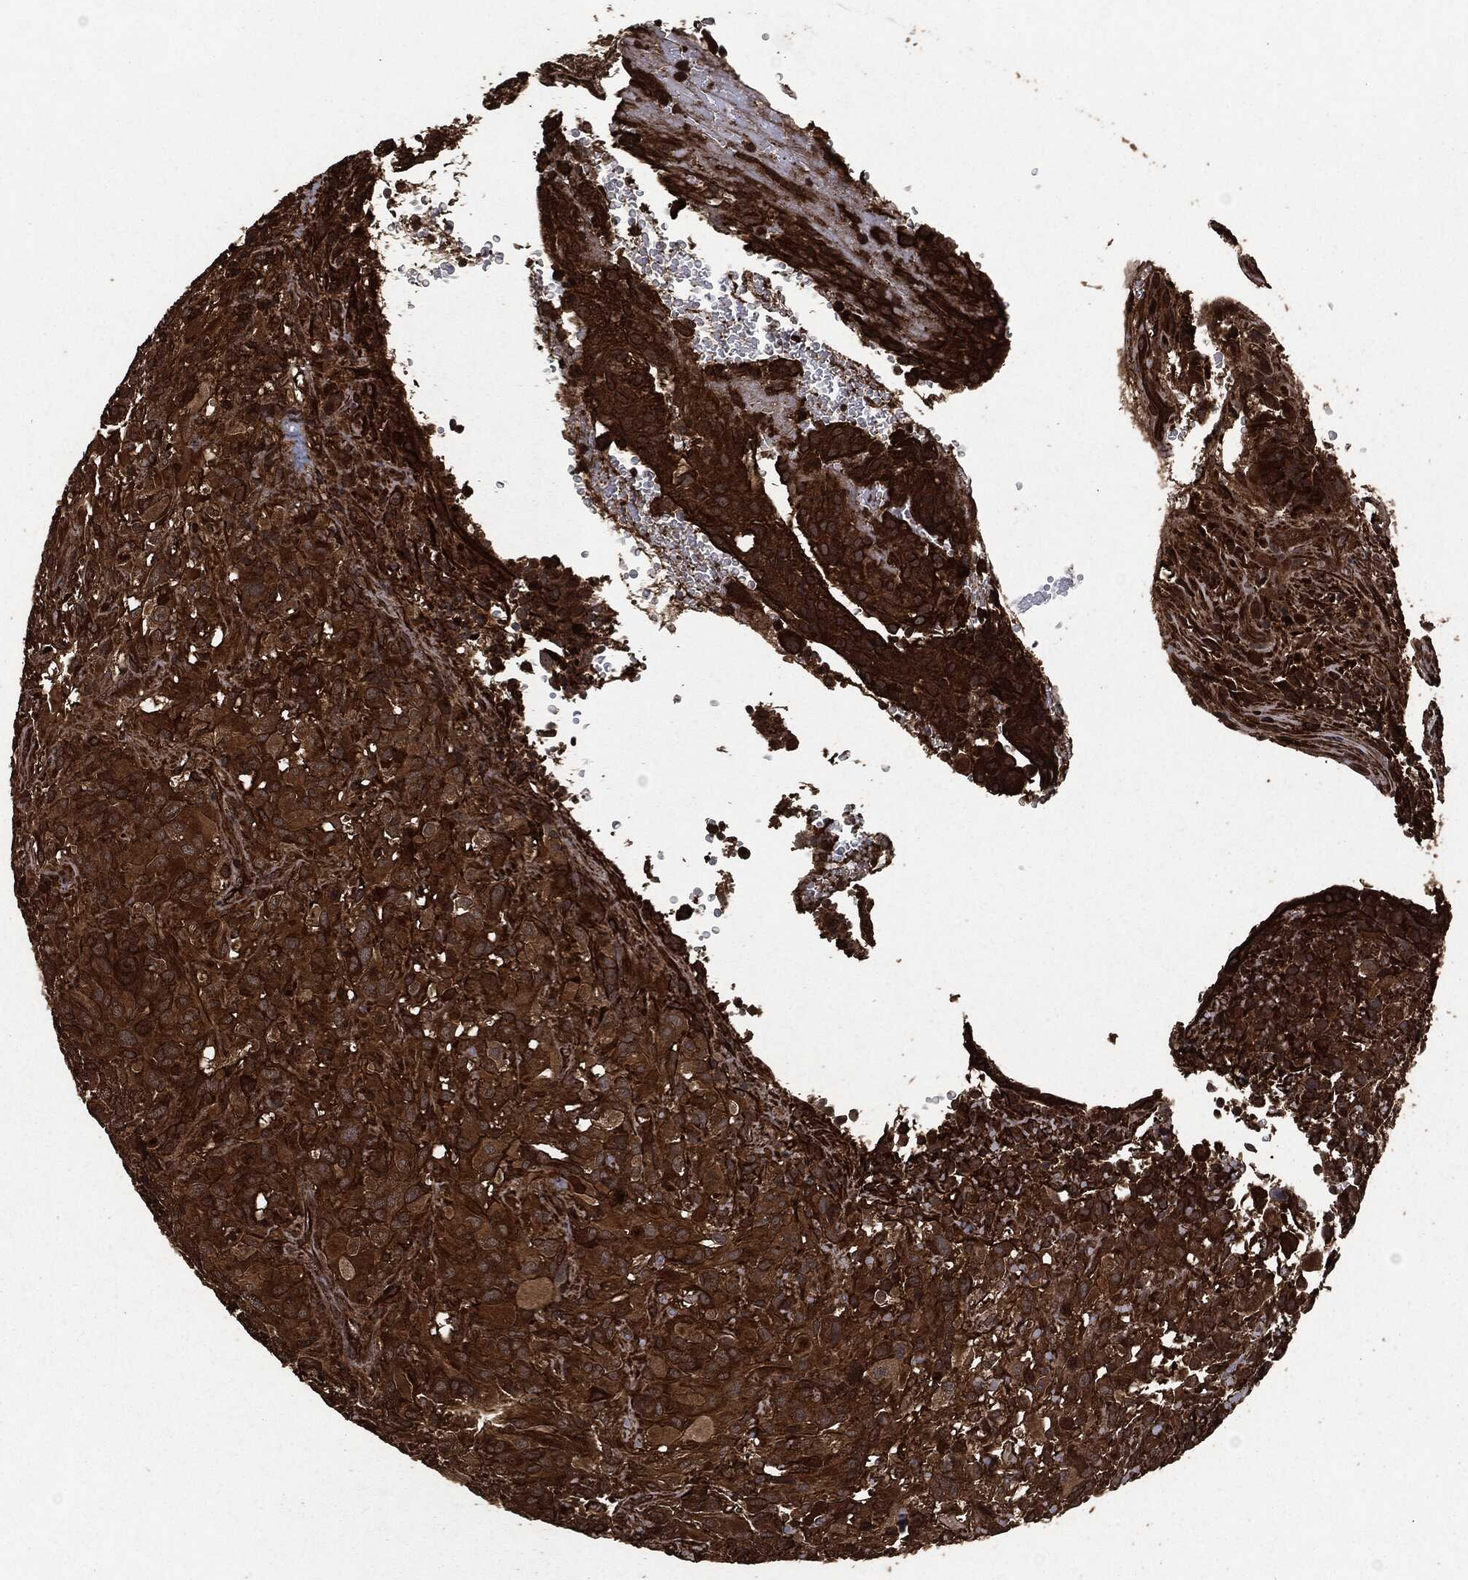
{"staining": {"intensity": "strong", "quantity": "25%-75%", "location": "cytoplasmic/membranous"}, "tissue": "glioma", "cell_type": "Tumor cells", "image_type": "cancer", "snomed": [{"axis": "morphology", "description": "Glioma, malignant, High grade"}, {"axis": "topography", "description": "Cerebral cortex"}], "caption": "An IHC photomicrograph of neoplastic tissue is shown. Protein staining in brown labels strong cytoplasmic/membranous positivity in glioma within tumor cells.", "gene": "HRAS", "patient": {"sex": "male", "age": 35}}